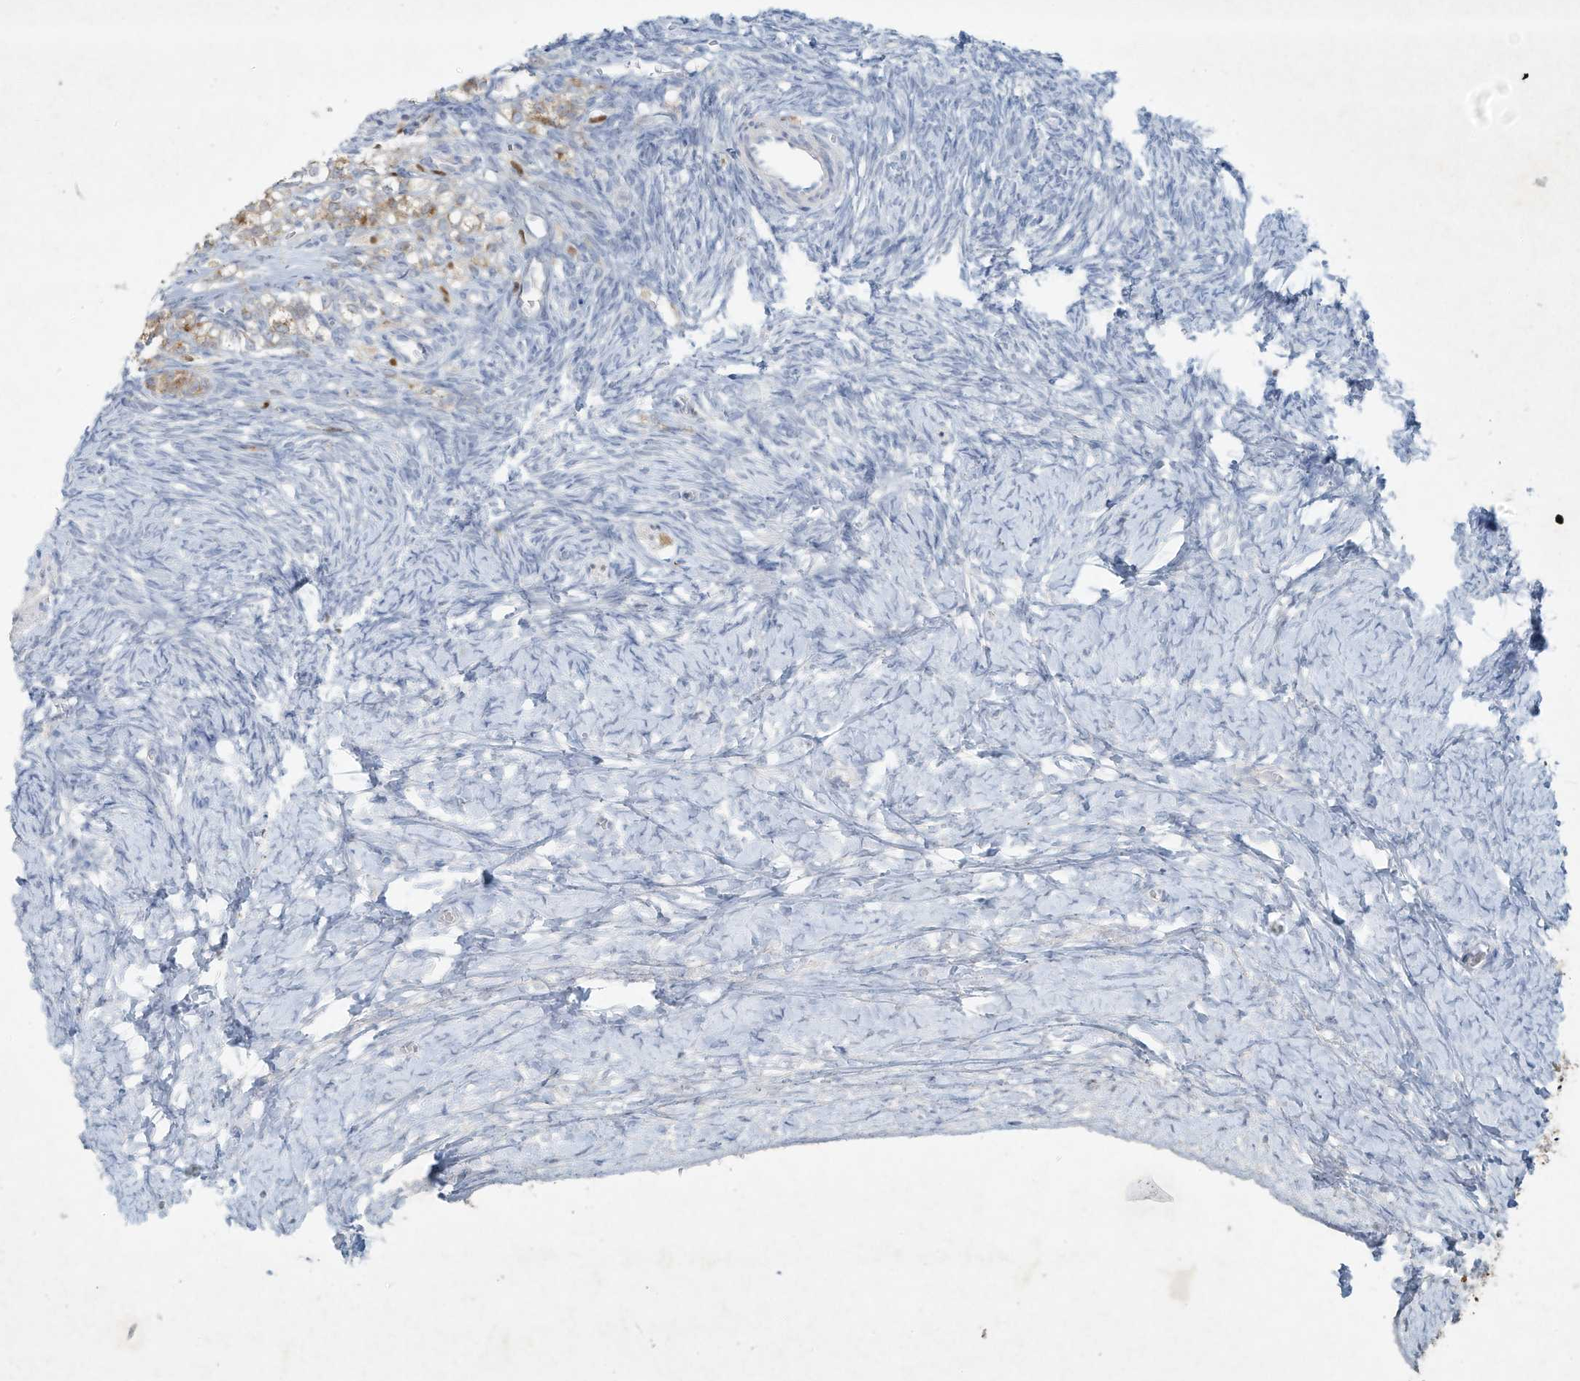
{"staining": {"intensity": "negative", "quantity": "none", "location": "none"}, "tissue": "ovary", "cell_type": "Ovarian stroma cells", "image_type": "normal", "snomed": [{"axis": "morphology", "description": "Normal tissue, NOS"}, {"axis": "morphology", "description": "Developmental malformation"}, {"axis": "topography", "description": "Ovary"}], "caption": "A high-resolution micrograph shows immunohistochemistry staining of benign ovary, which displays no significant expression in ovarian stroma cells. (DAB immunohistochemistry, high magnification).", "gene": "TUBE1", "patient": {"sex": "female", "age": 39}}